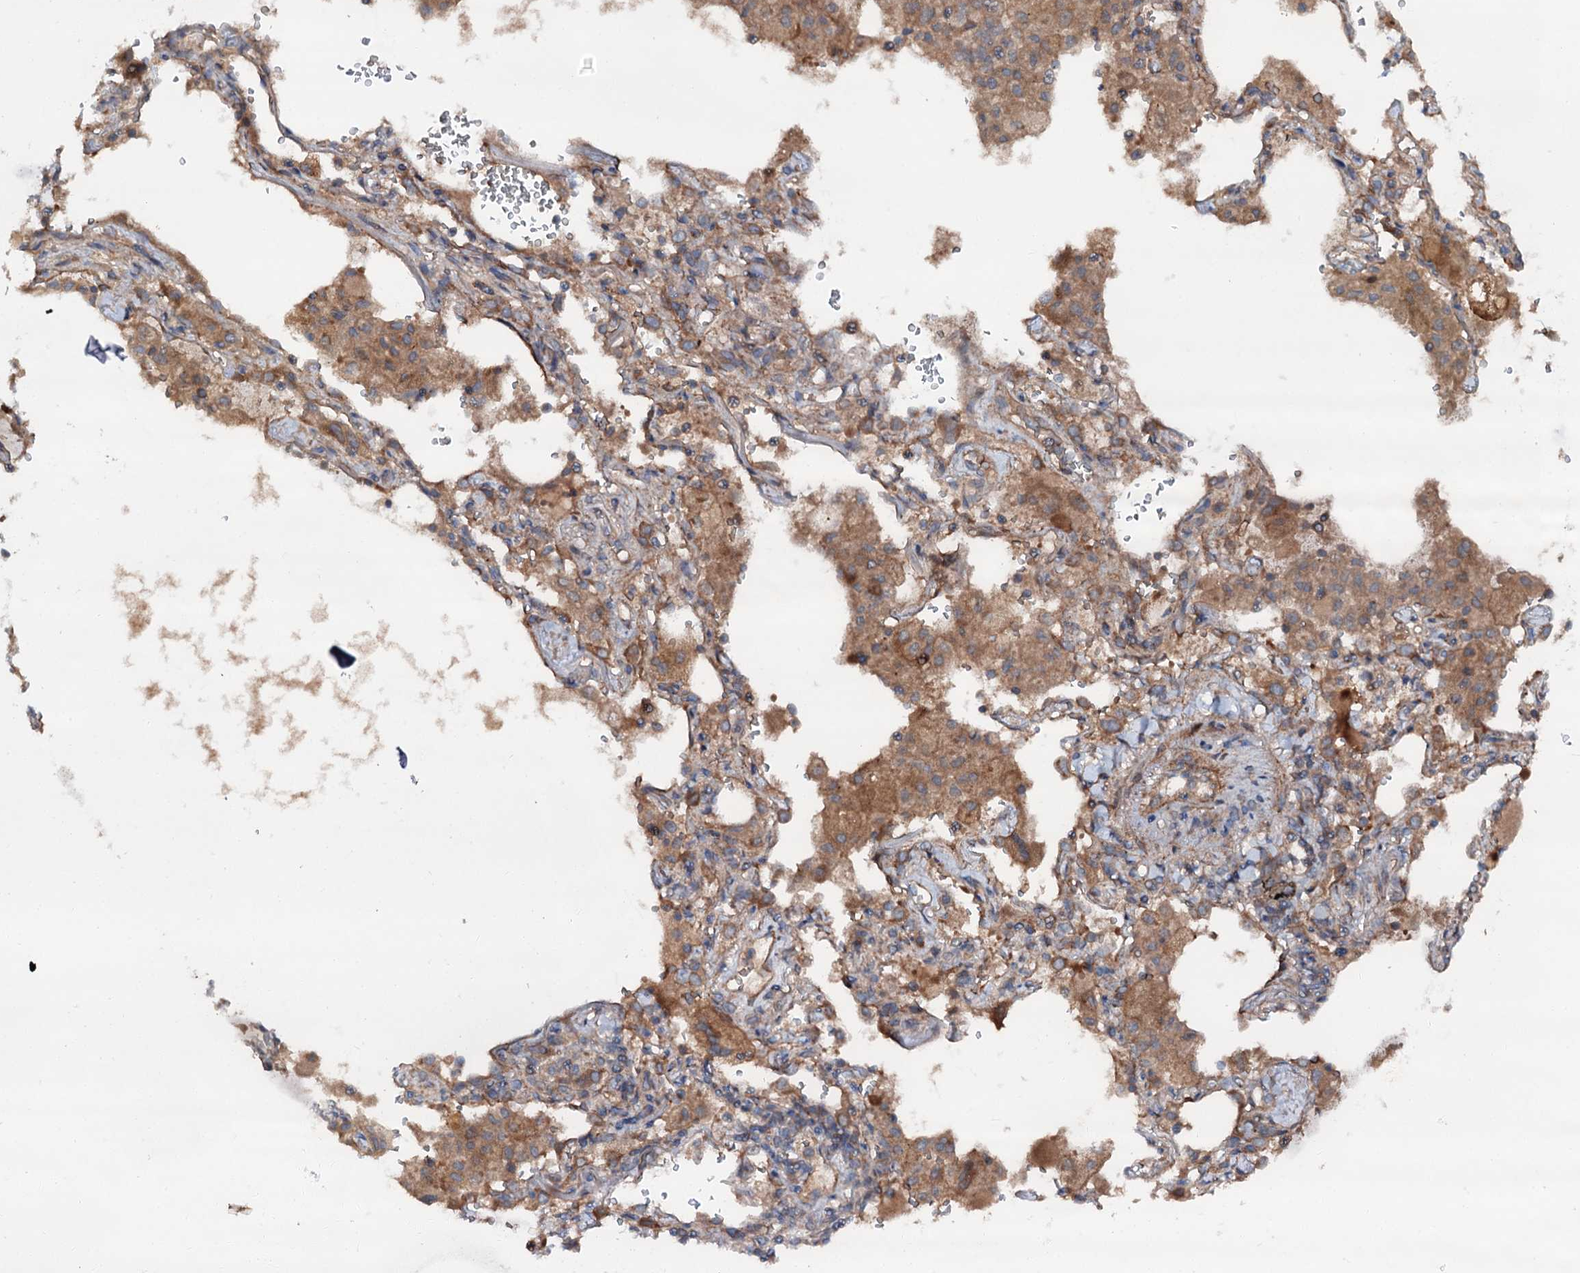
{"staining": {"intensity": "moderate", "quantity": ">75%", "location": "cytoplasmic/membranous"}, "tissue": "lung cancer", "cell_type": "Tumor cells", "image_type": "cancer", "snomed": [{"axis": "morphology", "description": "Squamous cell carcinoma, NOS"}, {"axis": "topography", "description": "Lung"}], "caption": "There is medium levels of moderate cytoplasmic/membranous positivity in tumor cells of squamous cell carcinoma (lung), as demonstrated by immunohistochemical staining (brown color).", "gene": "ADGRG4", "patient": {"sex": "female", "age": 73}}